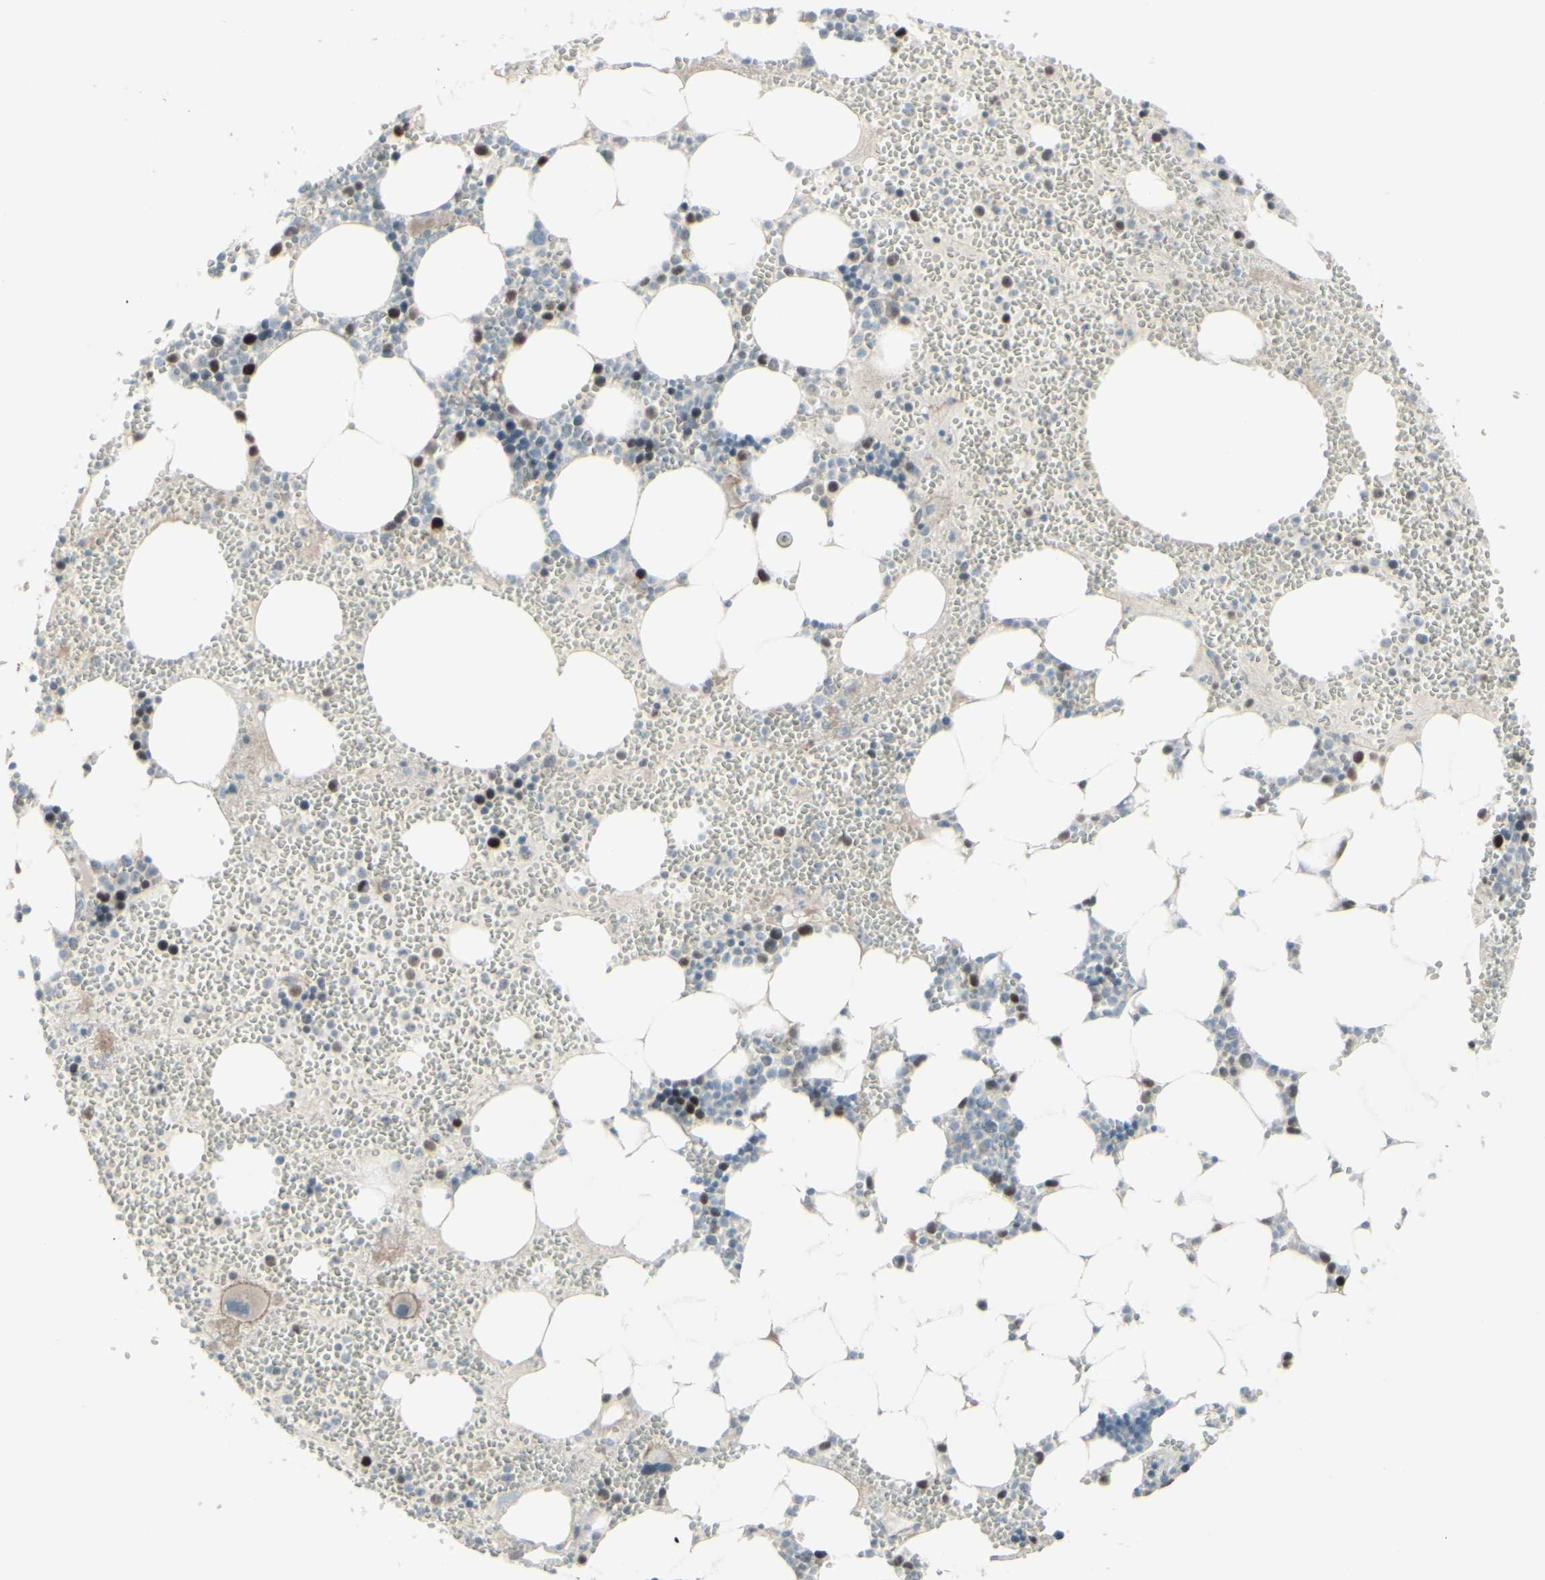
{"staining": {"intensity": "strong", "quantity": "<25%", "location": "nuclear"}, "tissue": "bone marrow", "cell_type": "Hematopoietic cells", "image_type": "normal", "snomed": [{"axis": "morphology", "description": "Normal tissue, NOS"}, {"axis": "morphology", "description": "Inflammation, NOS"}, {"axis": "topography", "description": "Bone marrow"}], "caption": "Immunohistochemistry of unremarkable bone marrow displays medium levels of strong nuclear expression in about <25% of hematopoietic cells.", "gene": "GMNN", "patient": {"sex": "female", "age": 76}}